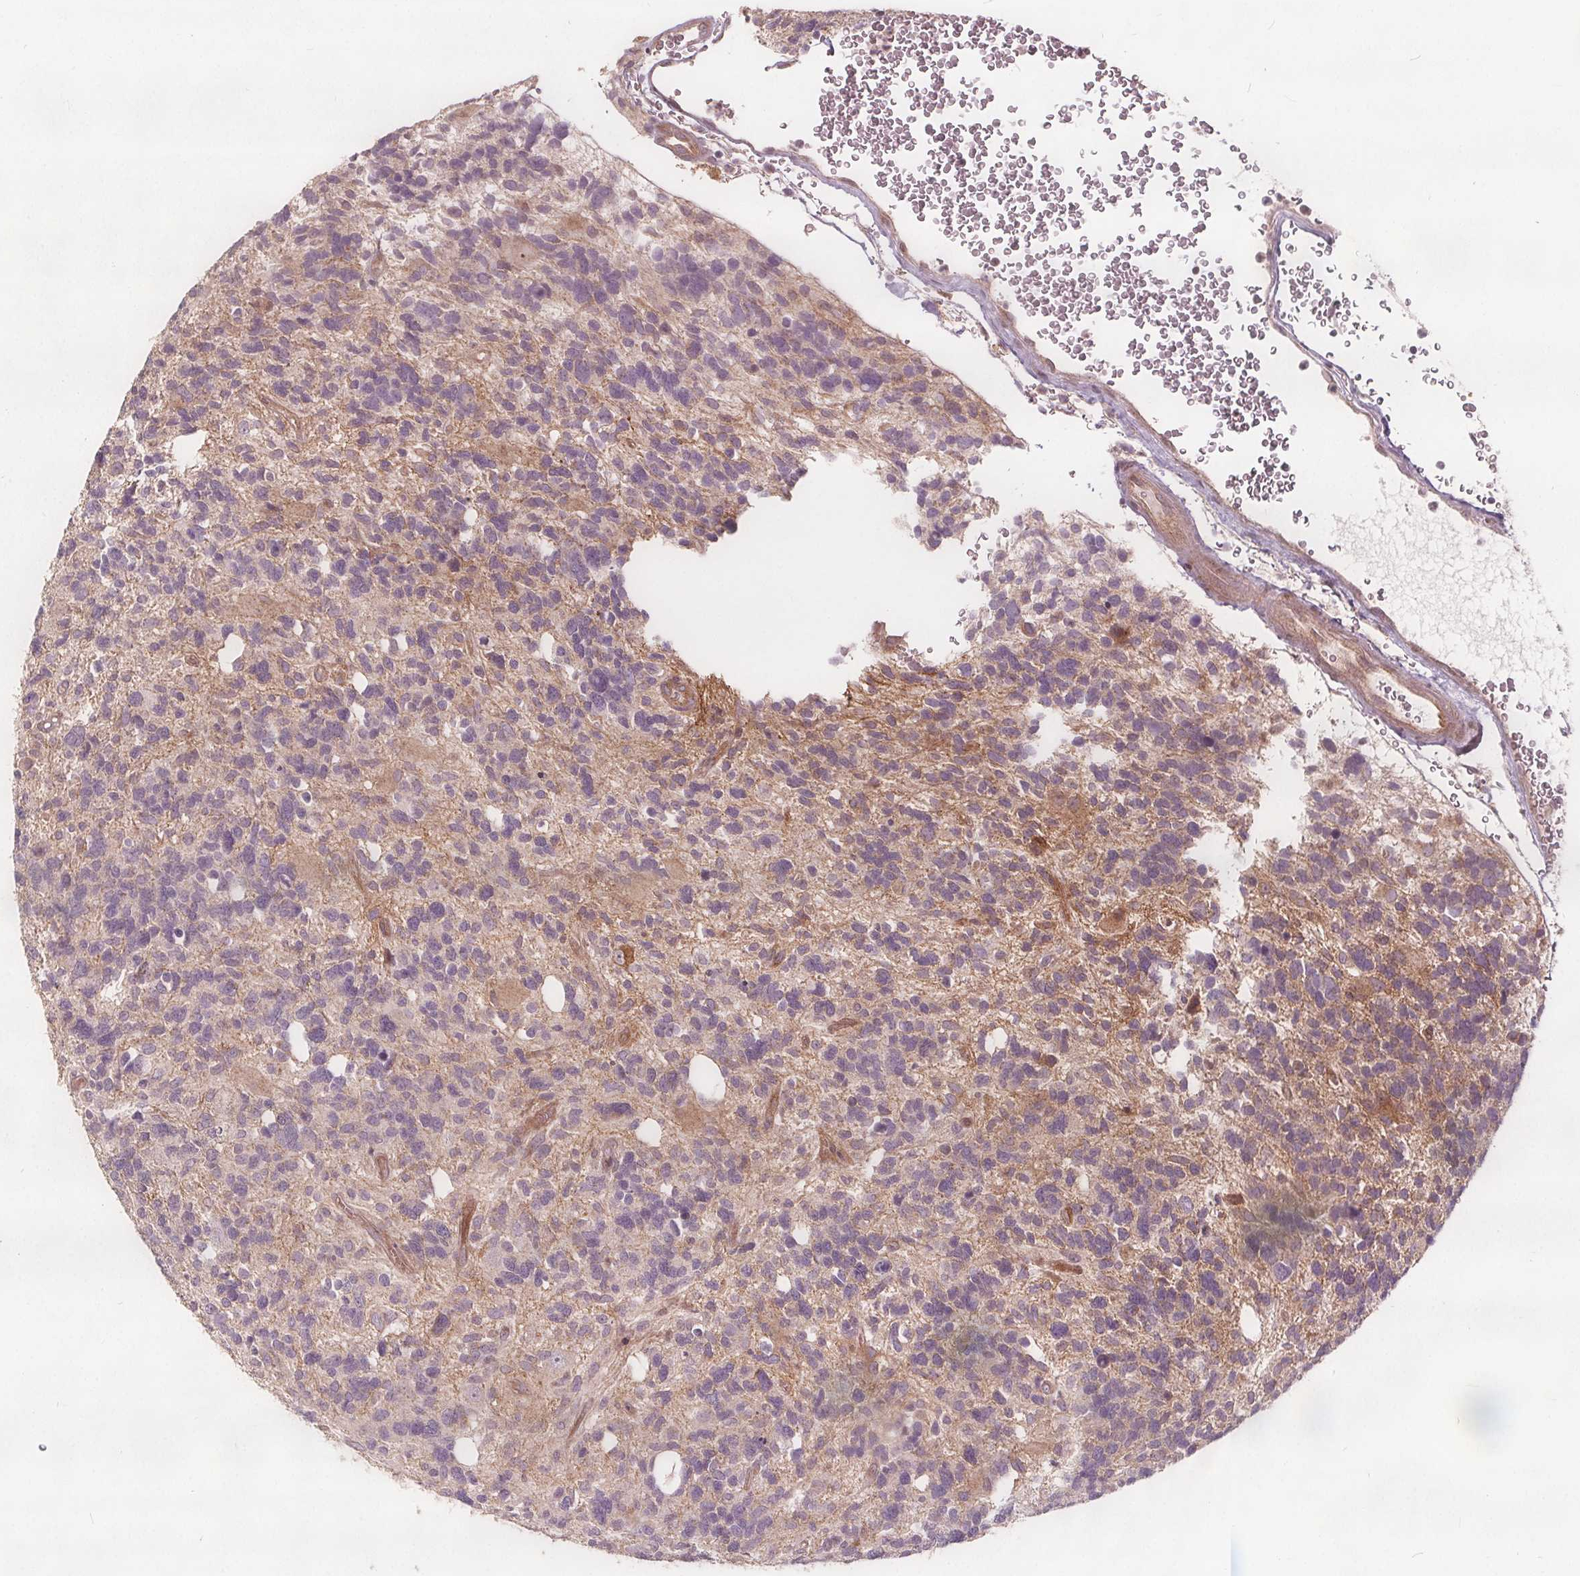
{"staining": {"intensity": "negative", "quantity": "none", "location": "none"}, "tissue": "glioma", "cell_type": "Tumor cells", "image_type": "cancer", "snomed": [{"axis": "morphology", "description": "Glioma, malignant, High grade"}, {"axis": "topography", "description": "Brain"}], "caption": "The IHC photomicrograph has no significant expression in tumor cells of malignant glioma (high-grade) tissue.", "gene": "PTPRT", "patient": {"sex": "male", "age": 49}}